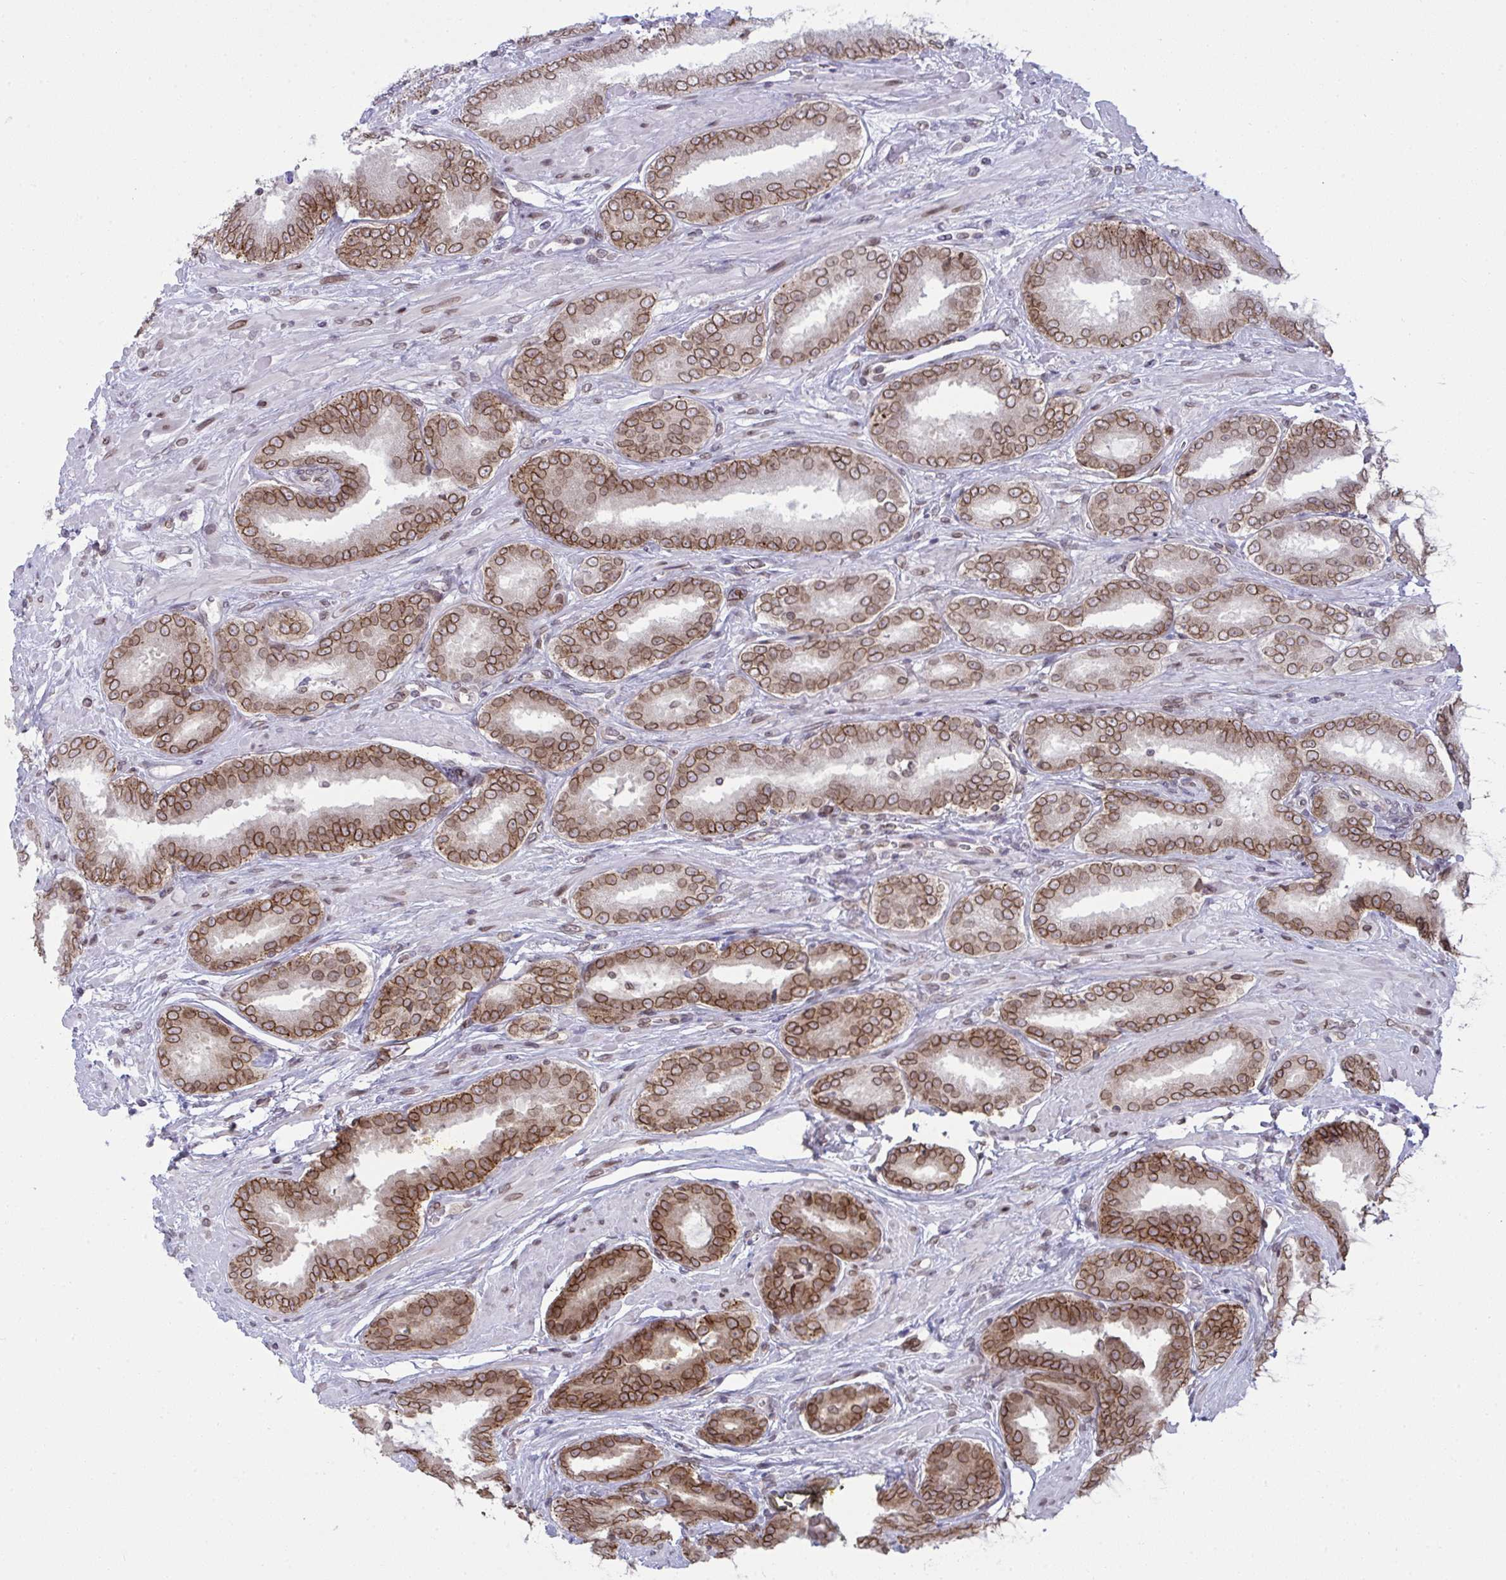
{"staining": {"intensity": "moderate", "quantity": ">75%", "location": "cytoplasmic/membranous,nuclear"}, "tissue": "prostate cancer", "cell_type": "Tumor cells", "image_type": "cancer", "snomed": [{"axis": "morphology", "description": "Adenocarcinoma, High grade"}, {"axis": "topography", "description": "Prostate"}], "caption": "Immunohistochemical staining of prostate adenocarcinoma (high-grade) displays moderate cytoplasmic/membranous and nuclear protein positivity in approximately >75% of tumor cells. (Brightfield microscopy of DAB IHC at high magnification).", "gene": "RANBP2", "patient": {"sex": "male", "age": 72}}